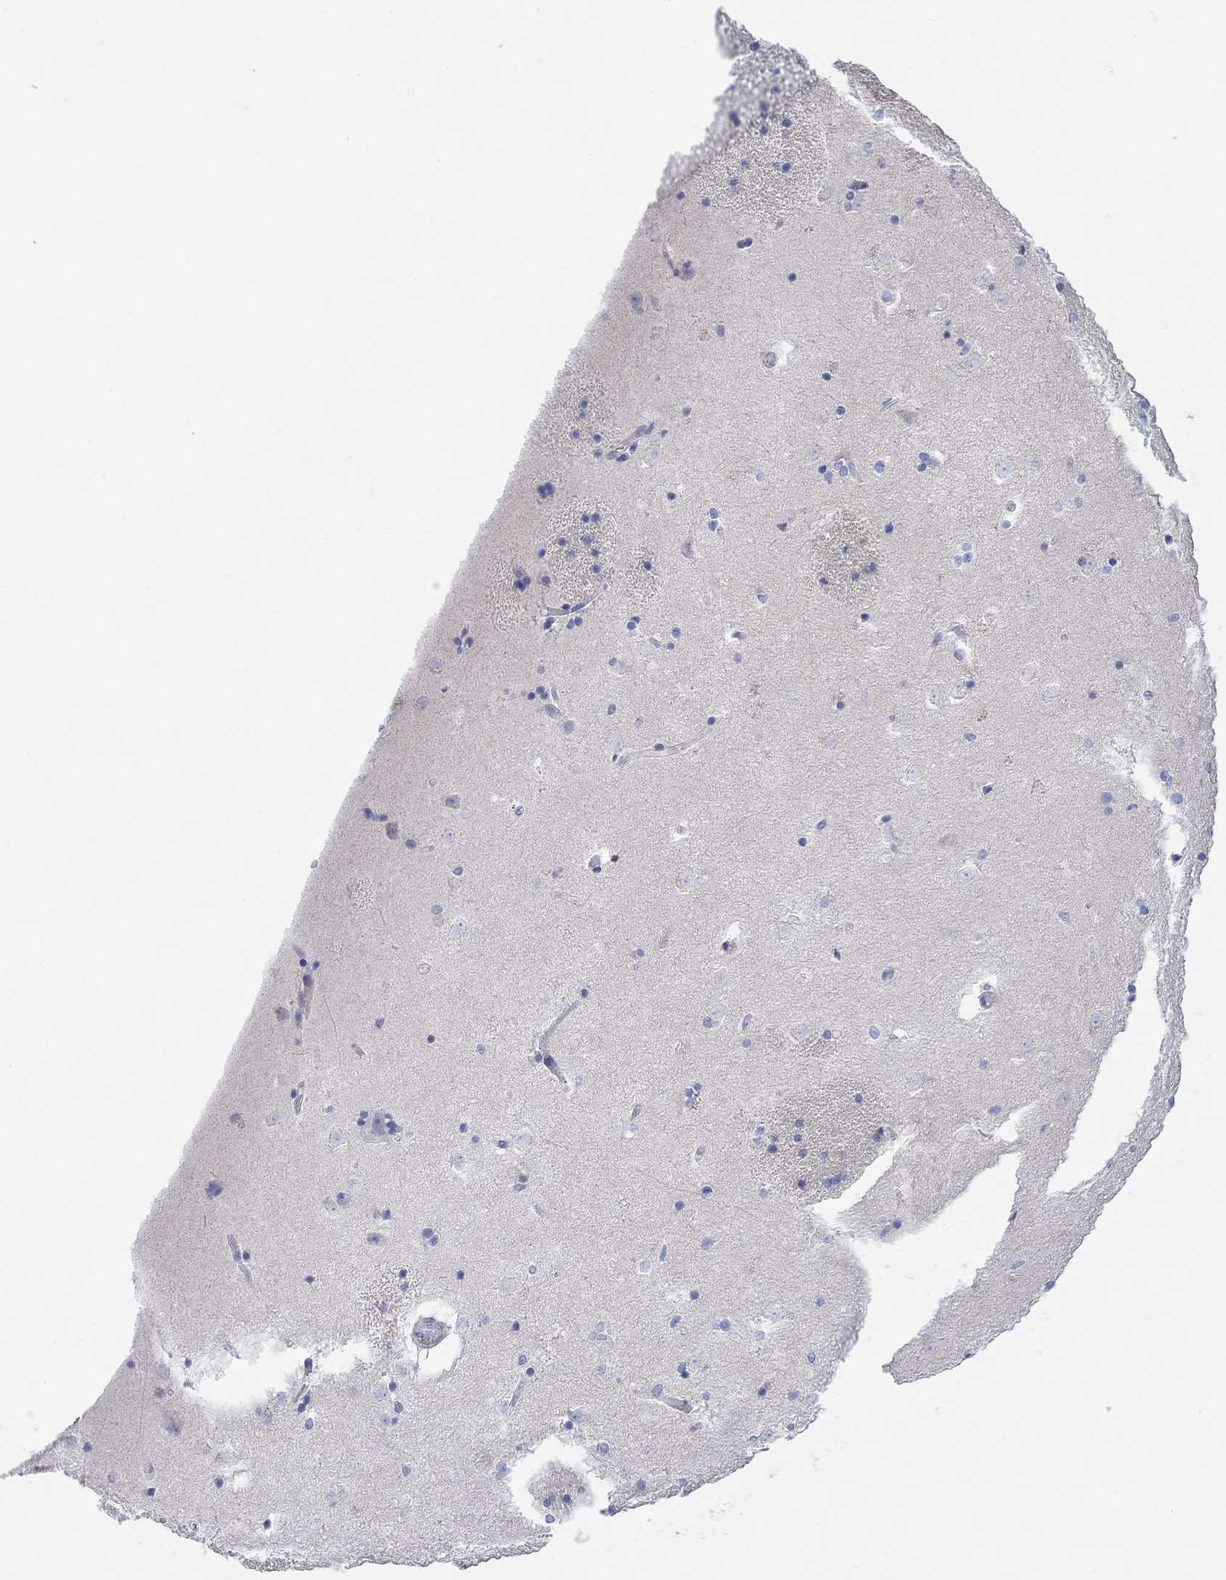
{"staining": {"intensity": "negative", "quantity": "none", "location": "none"}, "tissue": "caudate", "cell_type": "Glial cells", "image_type": "normal", "snomed": [{"axis": "morphology", "description": "Normal tissue, NOS"}, {"axis": "topography", "description": "Lateral ventricle wall"}], "caption": "Micrograph shows no significant protein expression in glial cells of benign caudate. Brightfield microscopy of immunohistochemistry (IHC) stained with DAB (brown) and hematoxylin (blue), captured at high magnification.", "gene": "TLDC2", "patient": {"sex": "male", "age": 51}}